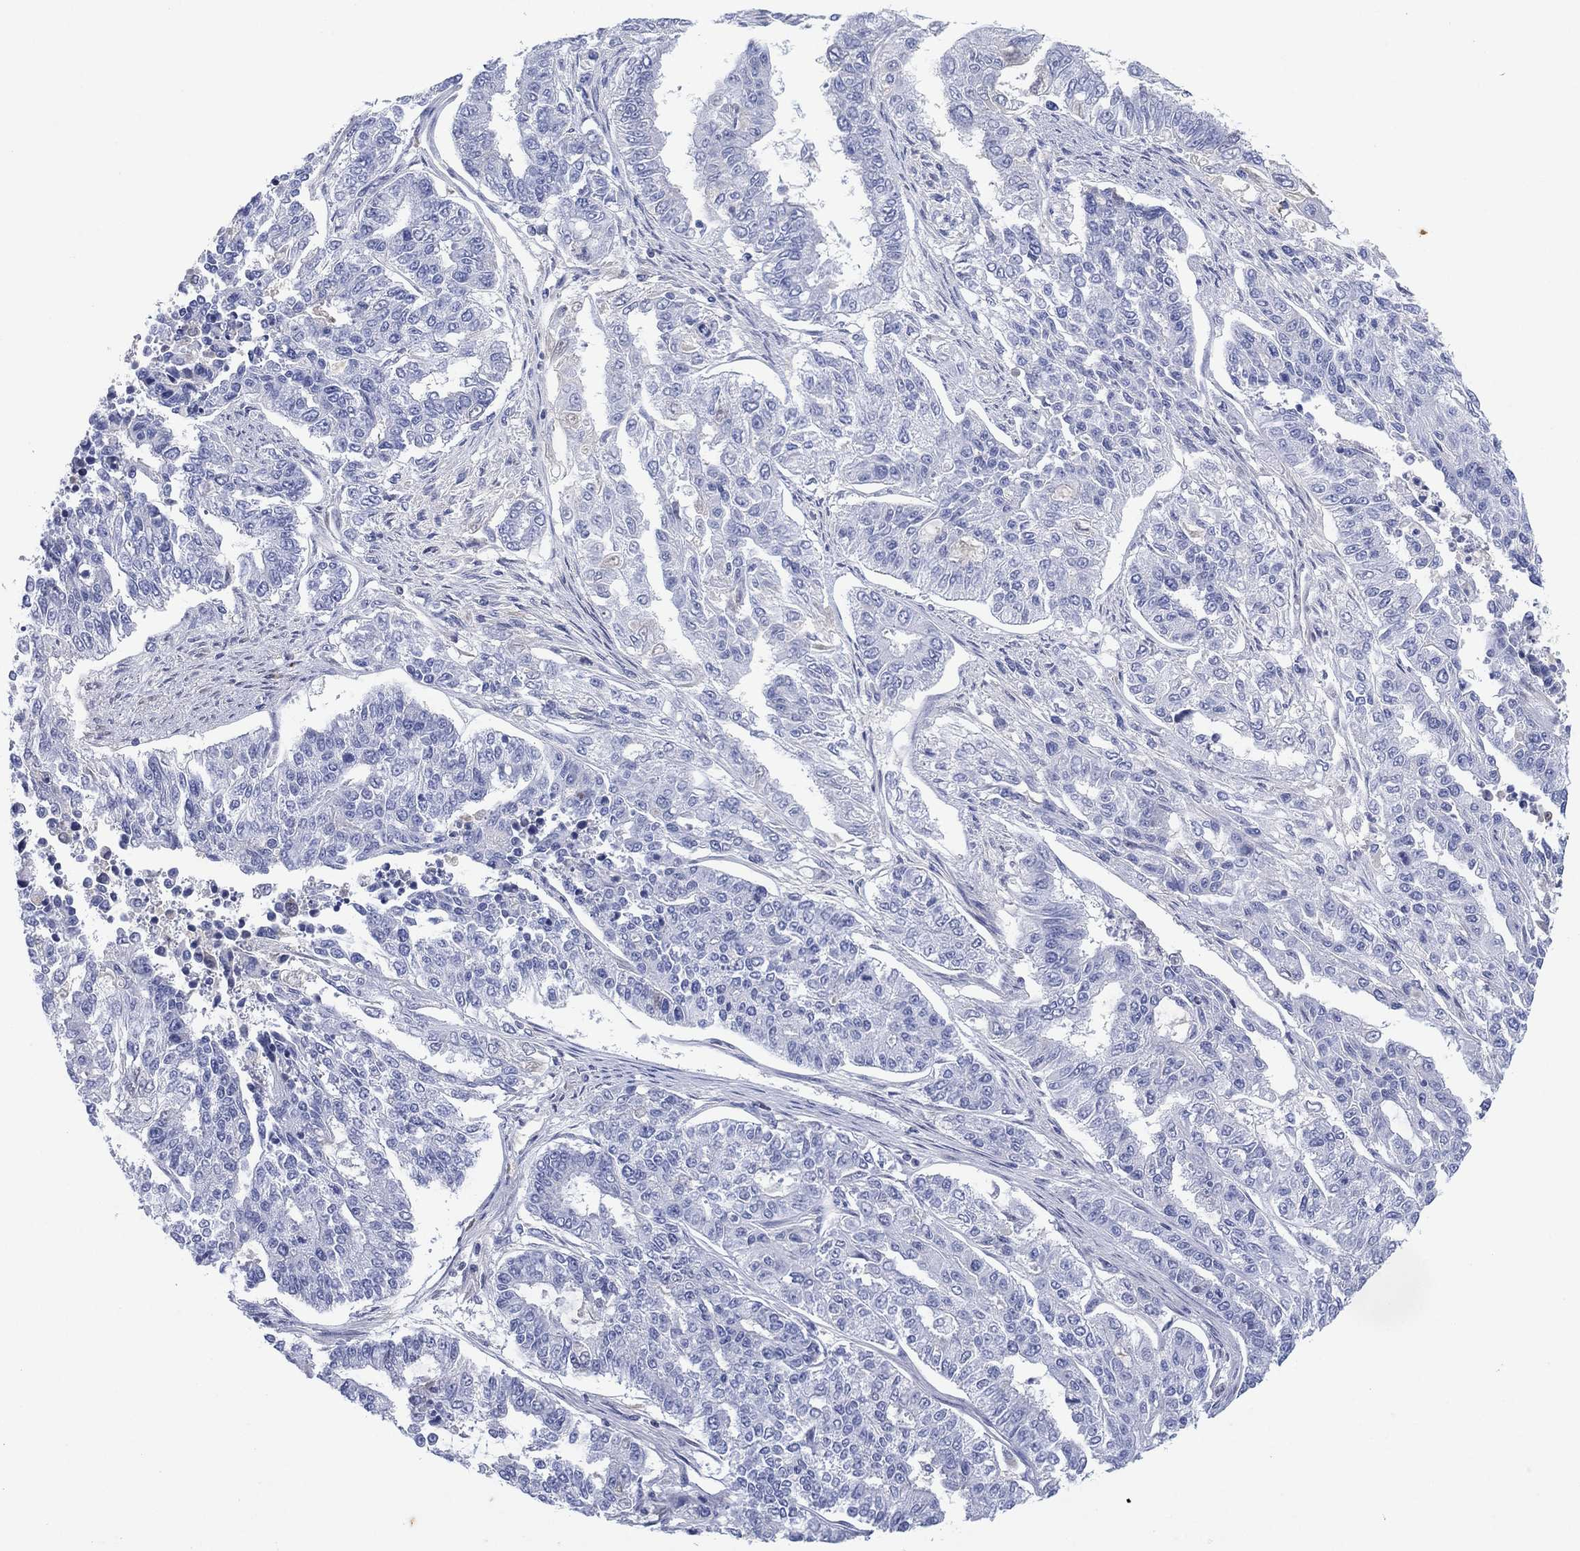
{"staining": {"intensity": "negative", "quantity": "none", "location": "none"}, "tissue": "endometrial cancer", "cell_type": "Tumor cells", "image_type": "cancer", "snomed": [{"axis": "morphology", "description": "Adenocarcinoma, NOS"}, {"axis": "topography", "description": "Uterus"}], "caption": "Tumor cells show no significant protein staining in endometrial cancer (adenocarcinoma). The staining is performed using DAB (3,3'-diaminobenzidine) brown chromogen with nuclei counter-stained in using hematoxylin.", "gene": "SEPTIN1", "patient": {"sex": "female", "age": 59}}